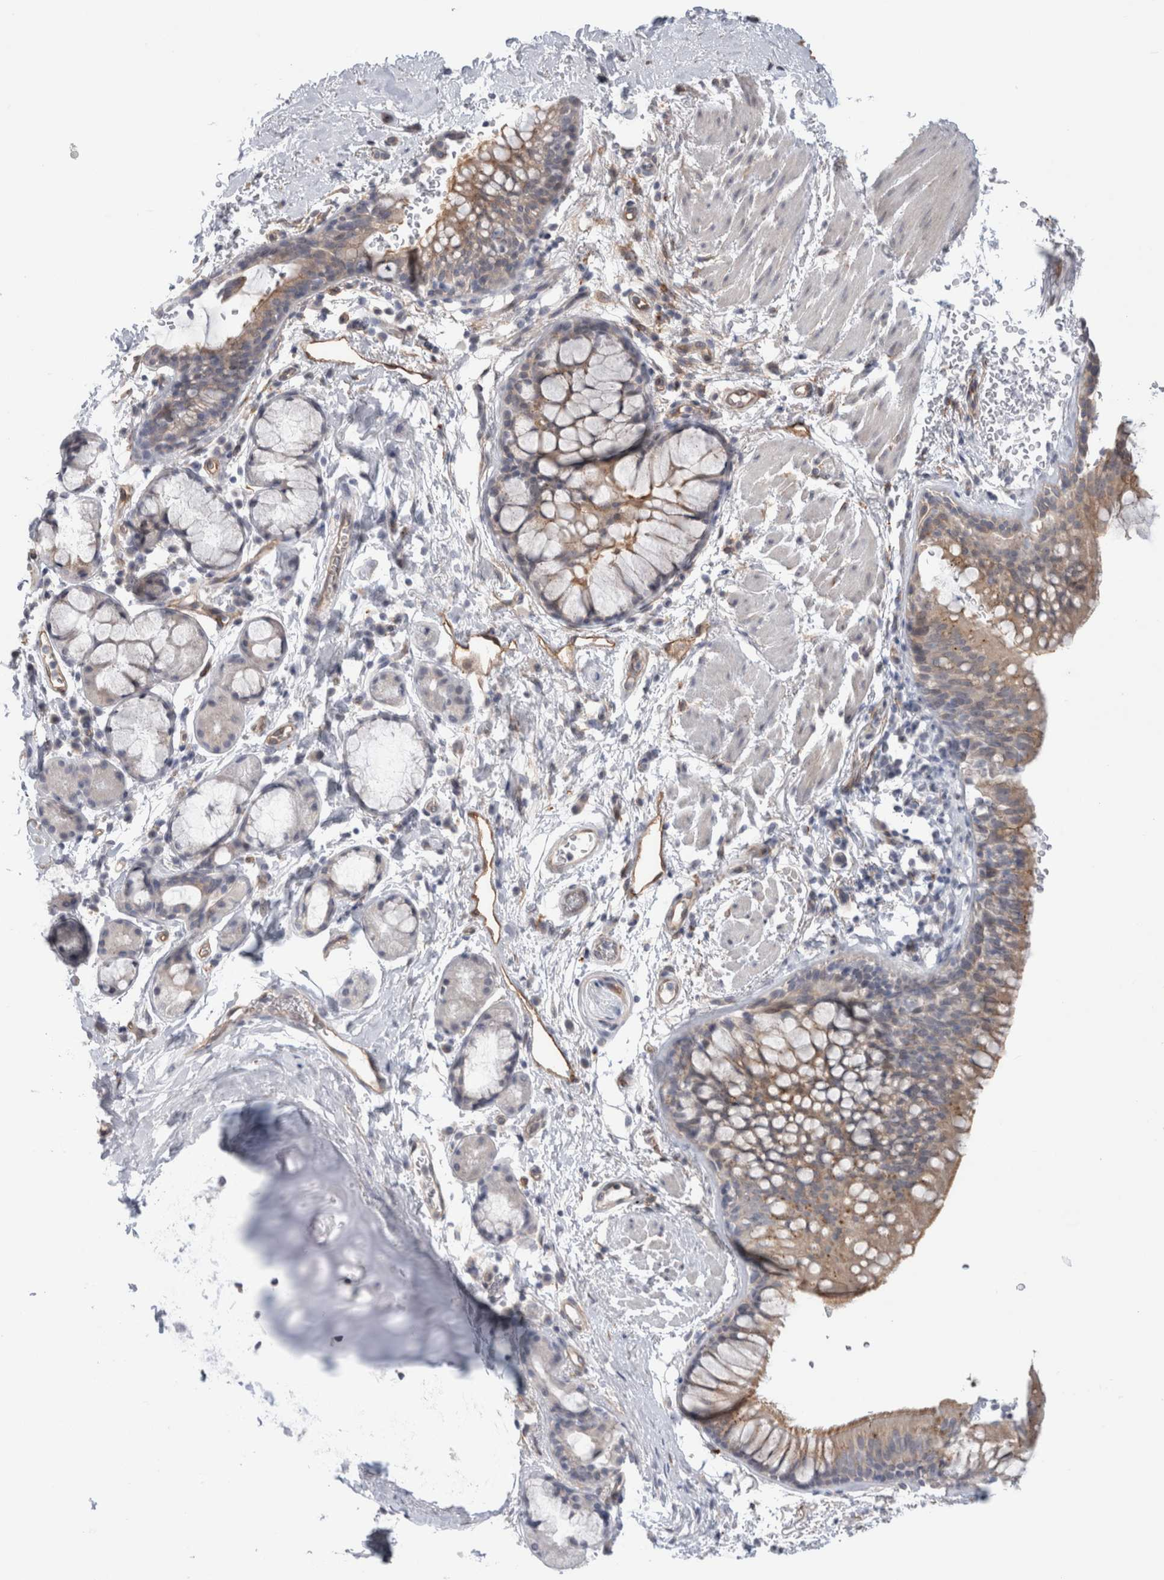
{"staining": {"intensity": "weak", "quantity": ">75%", "location": "cytoplasmic/membranous"}, "tissue": "bronchus", "cell_type": "Respiratory epithelial cells", "image_type": "normal", "snomed": [{"axis": "morphology", "description": "Normal tissue, NOS"}, {"axis": "topography", "description": "Cartilage tissue"}, {"axis": "topography", "description": "Bronchus"}], "caption": "Protein staining of benign bronchus shows weak cytoplasmic/membranous positivity in about >75% of respiratory epithelial cells.", "gene": "ANKMY1", "patient": {"sex": "female", "age": 53}}